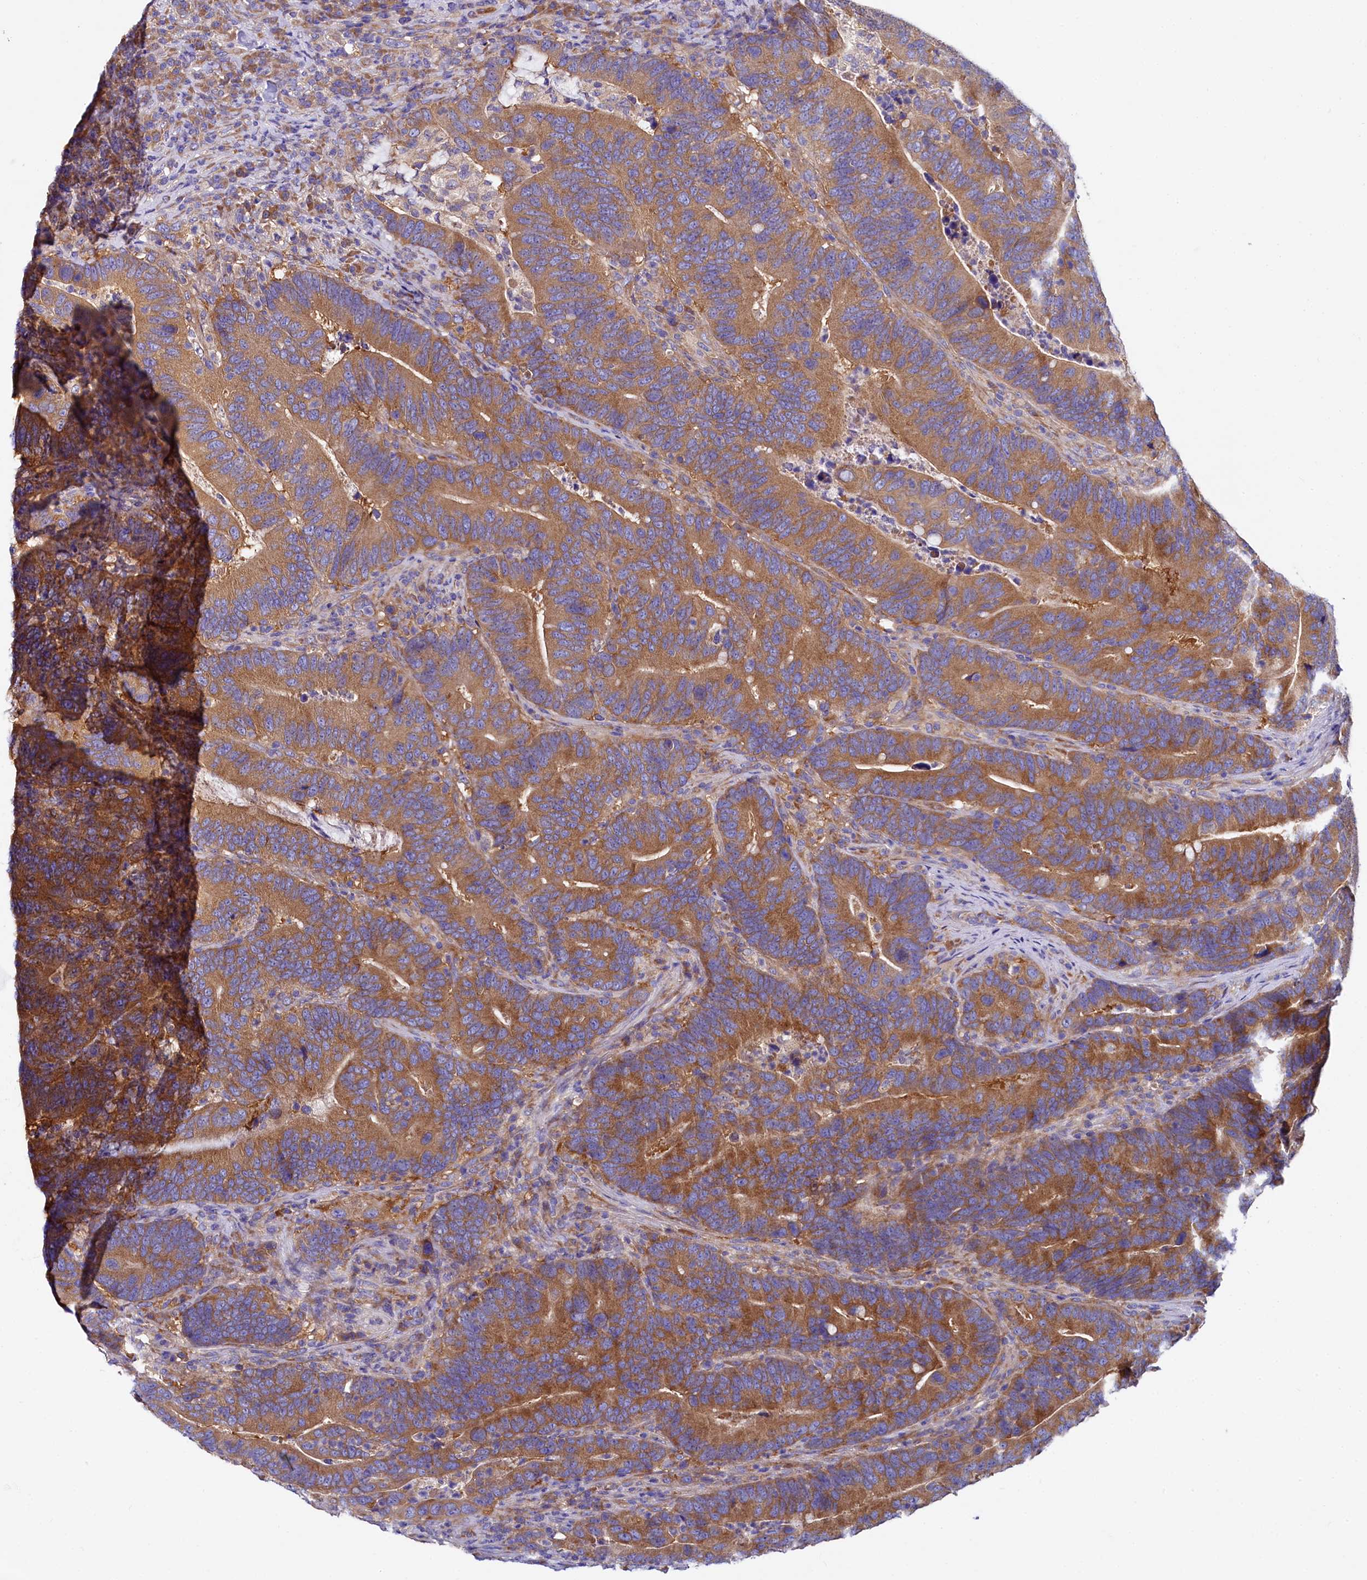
{"staining": {"intensity": "moderate", "quantity": ">75%", "location": "cytoplasmic/membranous"}, "tissue": "colorectal cancer", "cell_type": "Tumor cells", "image_type": "cancer", "snomed": [{"axis": "morphology", "description": "Adenocarcinoma, NOS"}, {"axis": "topography", "description": "Colon"}], "caption": "DAB immunohistochemical staining of colorectal adenocarcinoma shows moderate cytoplasmic/membranous protein expression in about >75% of tumor cells. Ihc stains the protein of interest in brown and the nuclei are stained blue.", "gene": "QARS1", "patient": {"sex": "female", "age": 66}}